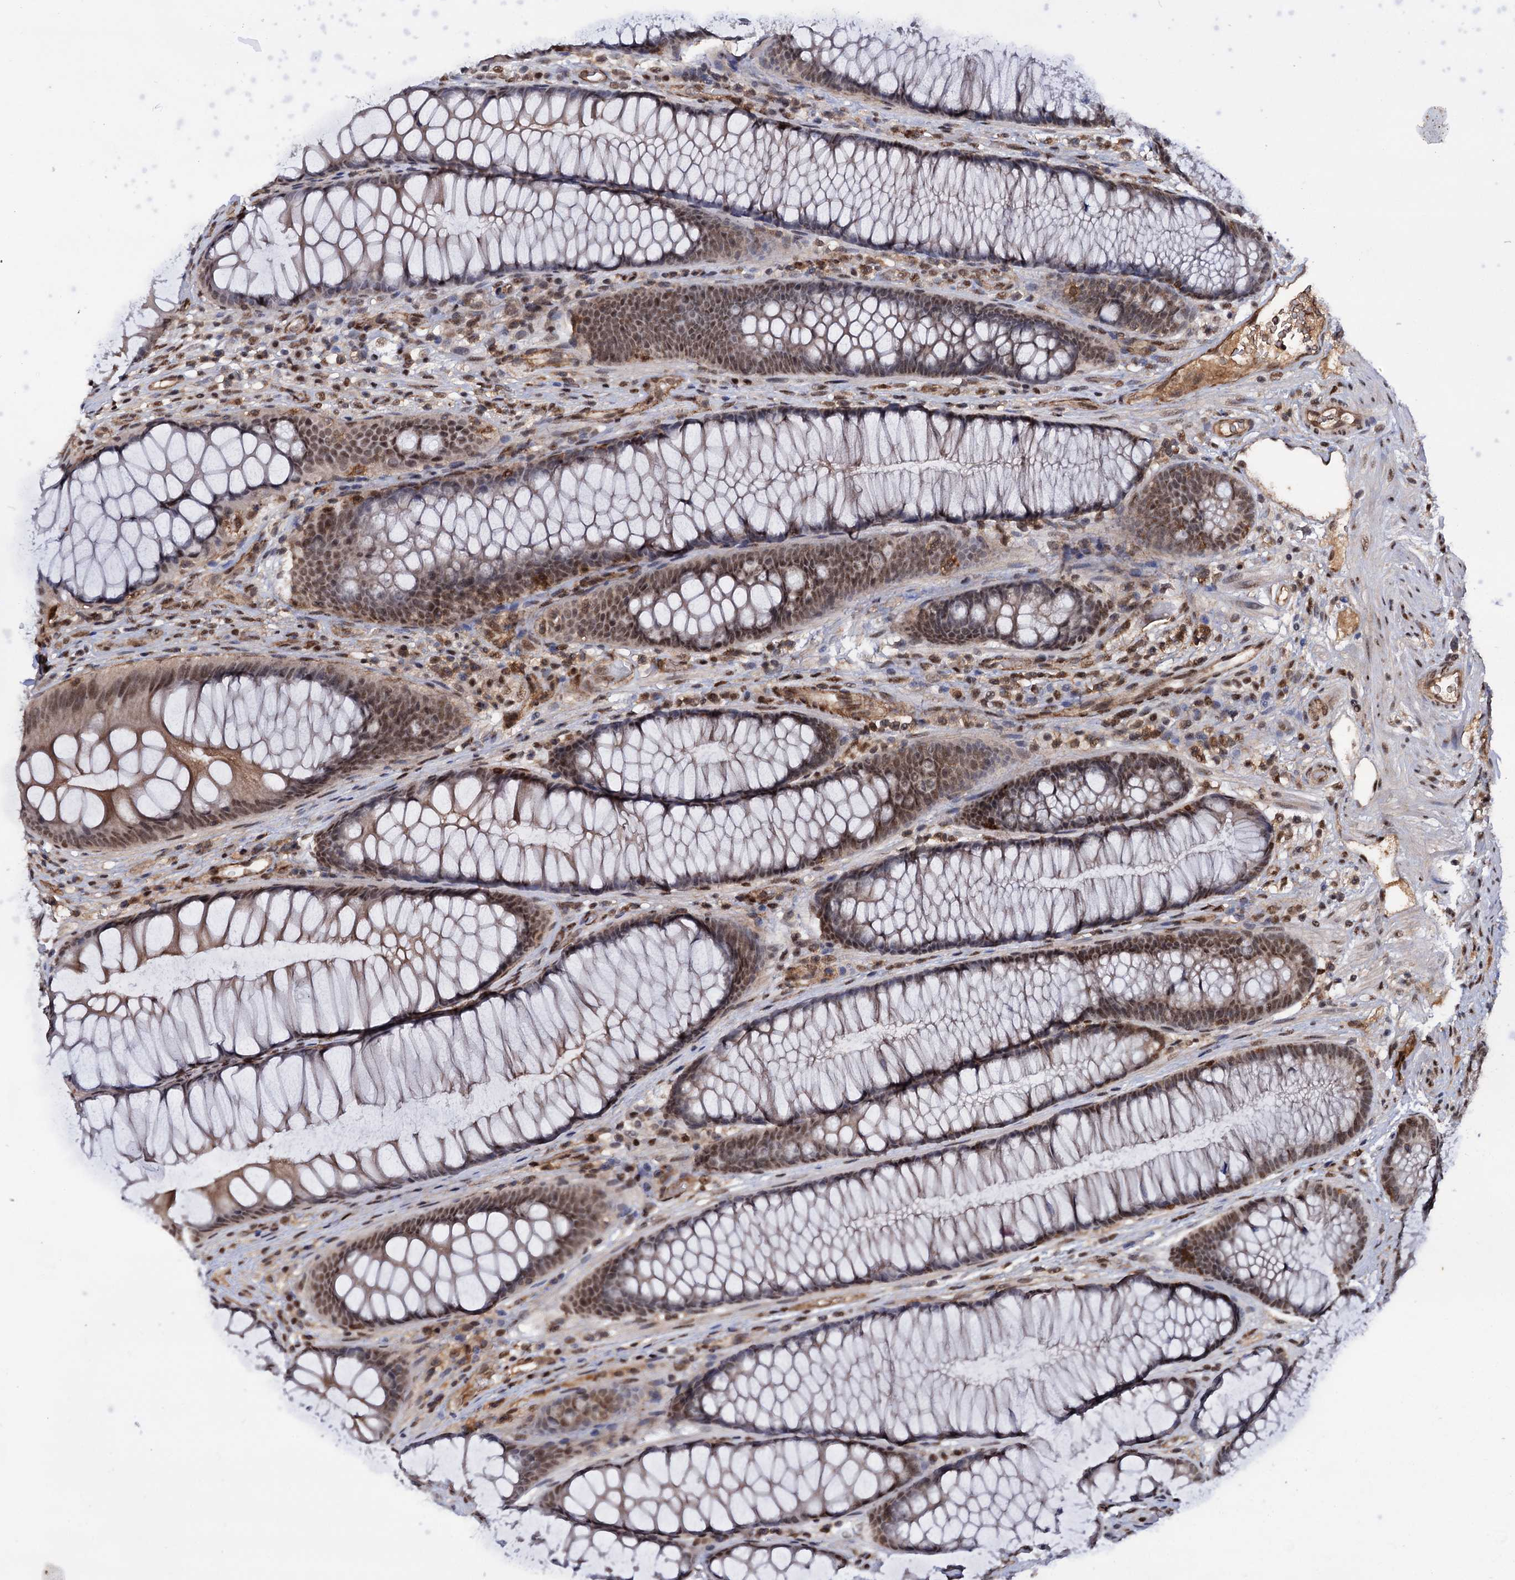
{"staining": {"intensity": "weak", "quantity": ">75%", "location": "cytoplasmic/membranous"}, "tissue": "colon", "cell_type": "Endothelial cells", "image_type": "normal", "snomed": [{"axis": "morphology", "description": "Normal tissue, NOS"}, {"axis": "topography", "description": "Colon"}], "caption": "Normal colon shows weak cytoplasmic/membranous expression in about >75% of endothelial cells, visualized by immunohistochemistry. Nuclei are stained in blue.", "gene": "TBC1D12", "patient": {"sex": "female", "age": 82}}